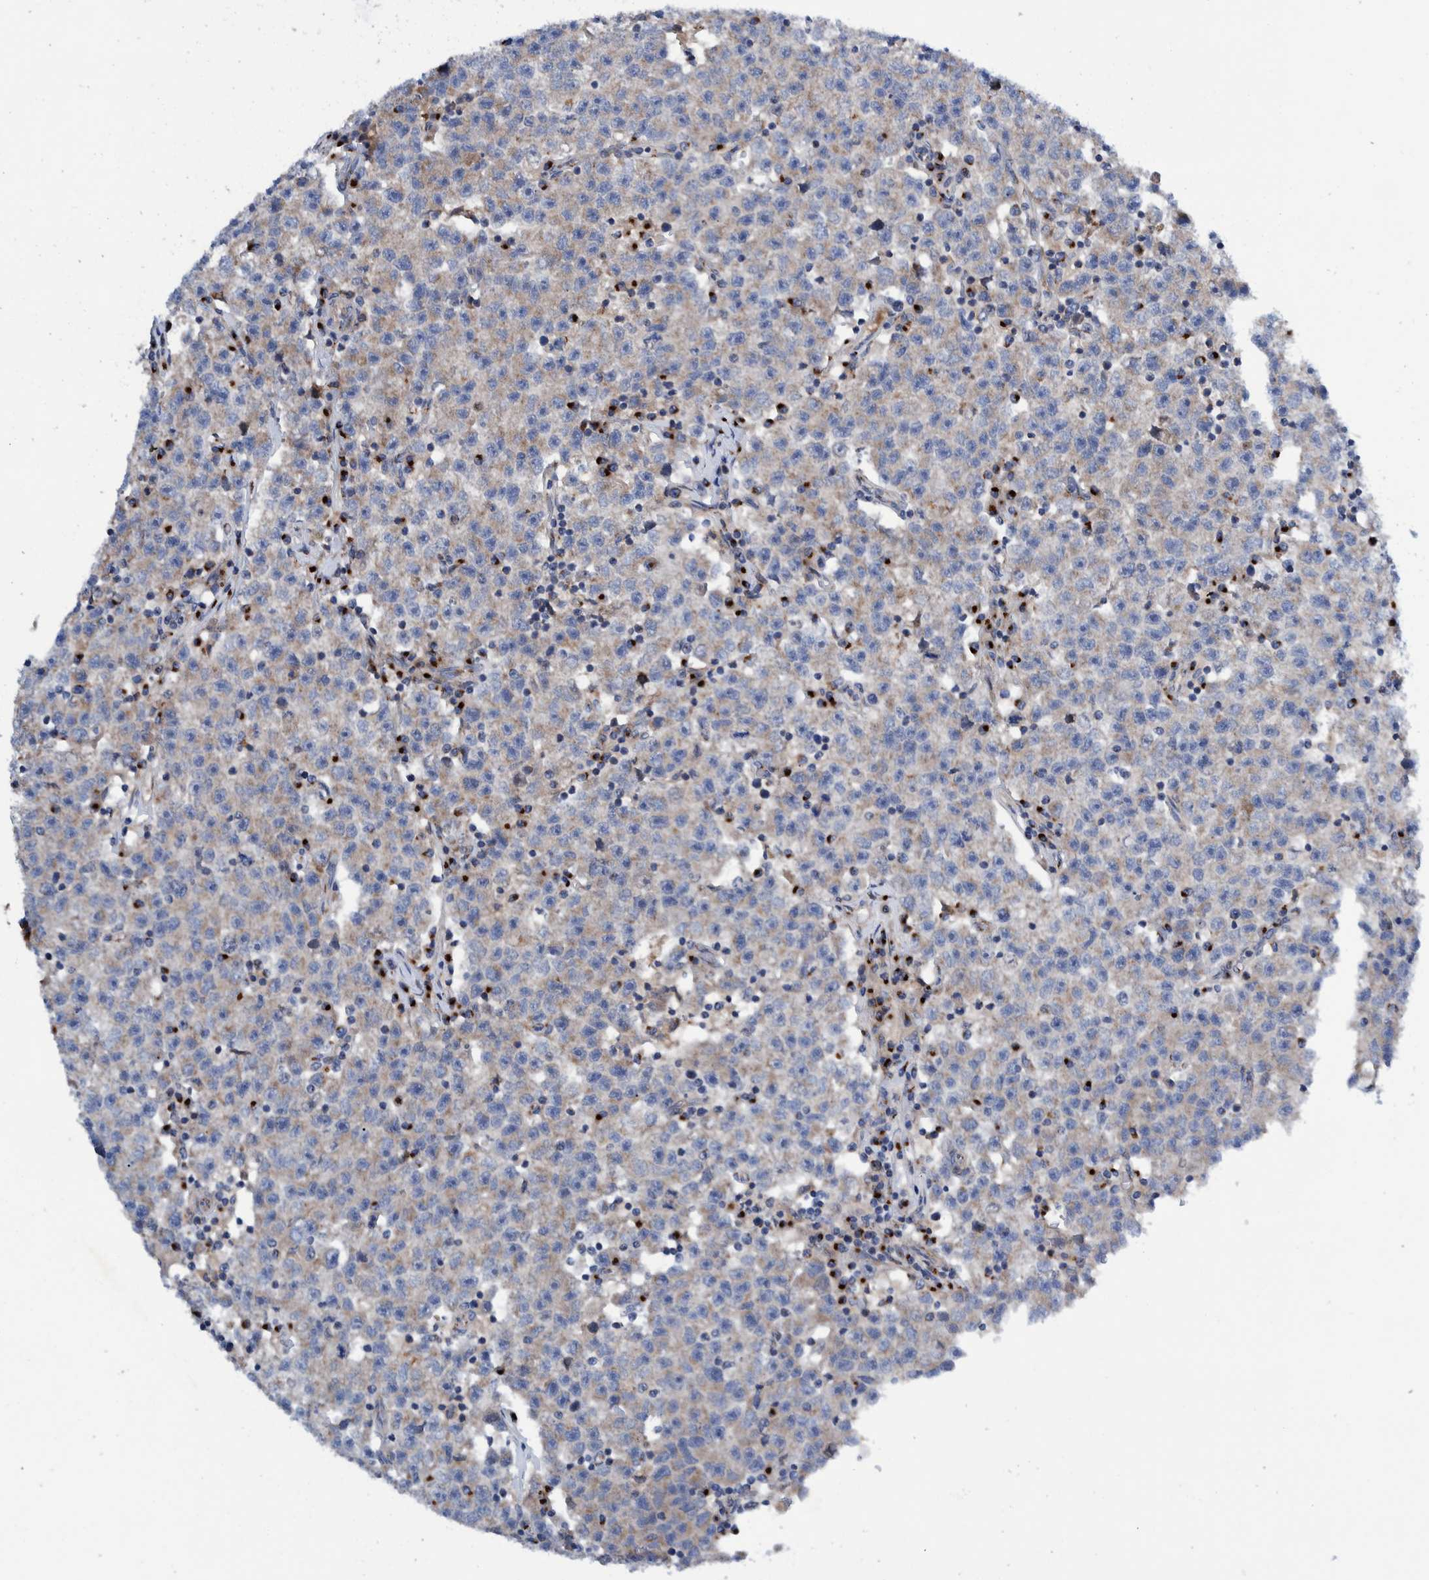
{"staining": {"intensity": "weak", "quantity": "<25%", "location": "cytoplasmic/membranous"}, "tissue": "testis cancer", "cell_type": "Tumor cells", "image_type": "cancer", "snomed": [{"axis": "morphology", "description": "Seminoma, NOS"}, {"axis": "topography", "description": "Testis"}], "caption": "A high-resolution photomicrograph shows immunohistochemistry (IHC) staining of testis seminoma, which shows no significant positivity in tumor cells. (DAB (3,3'-diaminobenzidine) immunohistochemistry with hematoxylin counter stain).", "gene": "TRIM58", "patient": {"sex": "male", "age": 22}}